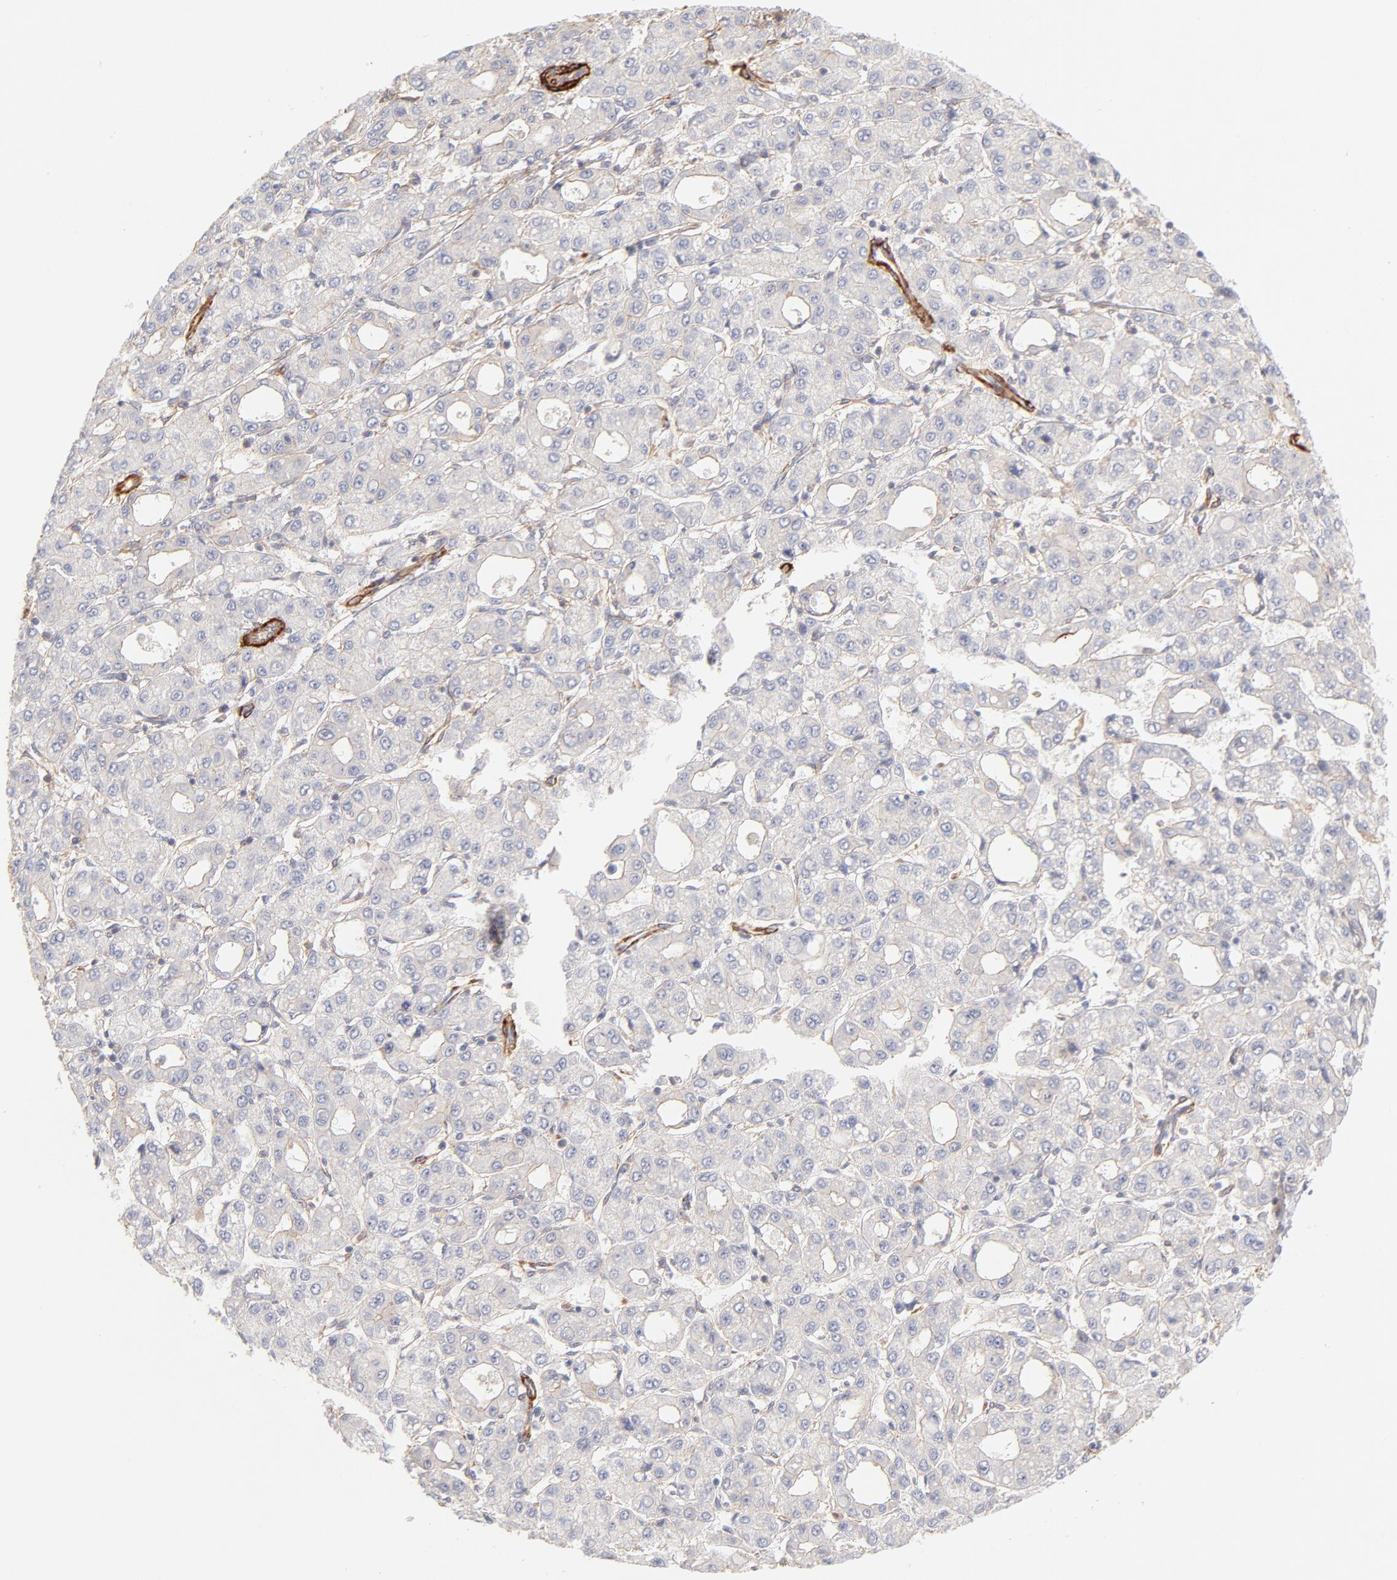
{"staining": {"intensity": "negative", "quantity": "none", "location": "none"}, "tissue": "liver cancer", "cell_type": "Tumor cells", "image_type": "cancer", "snomed": [{"axis": "morphology", "description": "Carcinoma, Hepatocellular, NOS"}, {"axis": "topography", "description": "Liver"}], "caption": "Liver cancer was stained to show a protein in brown. There is no significant positivity in tumor cells.", "gene": "LDLRAP1", "patient": {"sex": "male", "age": 69}}